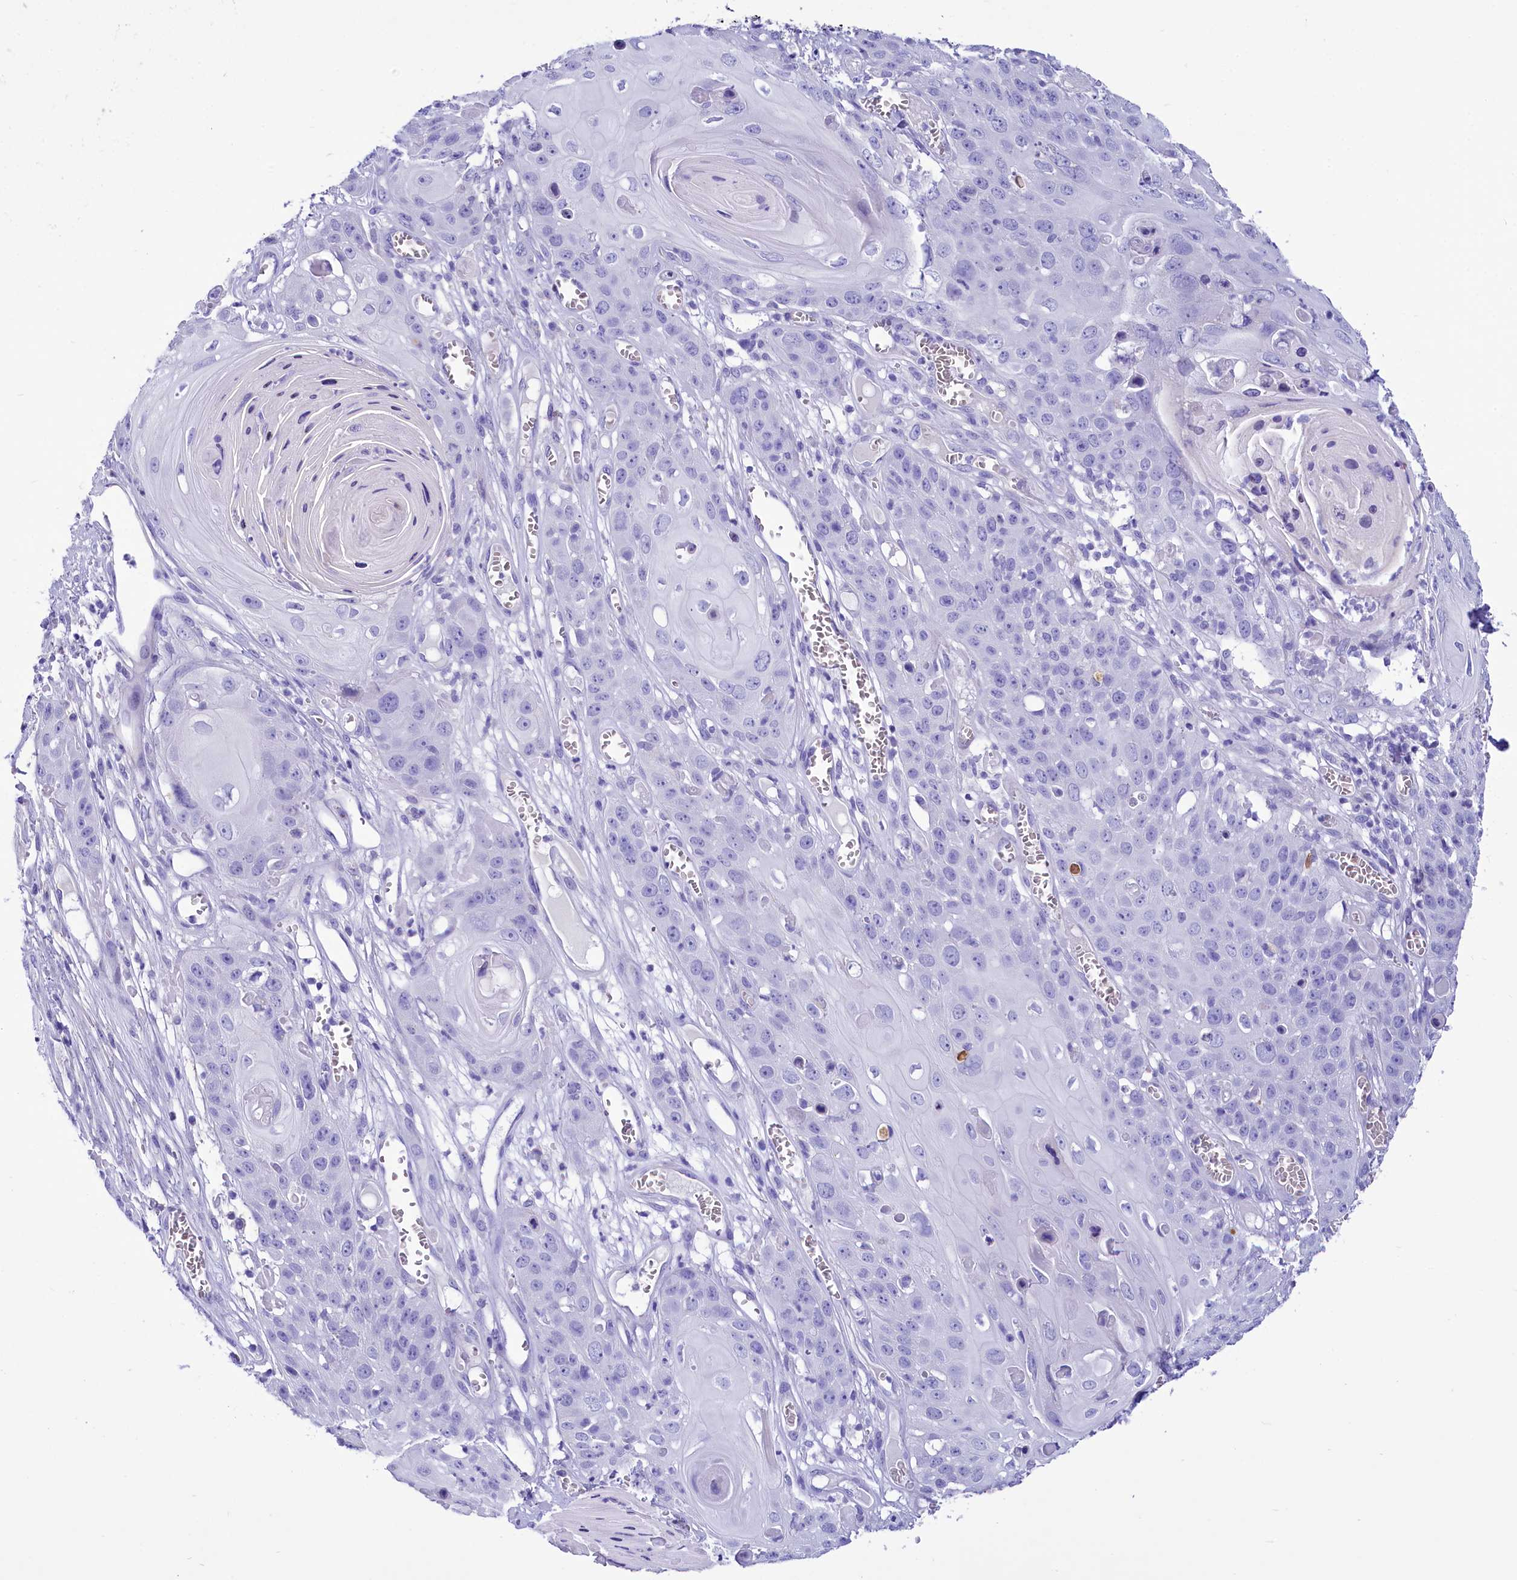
{"staining": {"intensity": "negative", "quantity": "none", "location": "none"}, "tissue": "skin cancer", "cell_type": "Tumor cells", "image_type": "cancer", "snomed": [{"axis": "morphology", "description": "Squamous cell carcinoma, NOS"}, {"axis": "topography", "description": "Skin"}], "caption": "Skin cancer was stained to show a protein in brown. There is no significant staining in tumor cells.", "gene": "TTC36", "patient": {"sex": "male", "age": 55}}